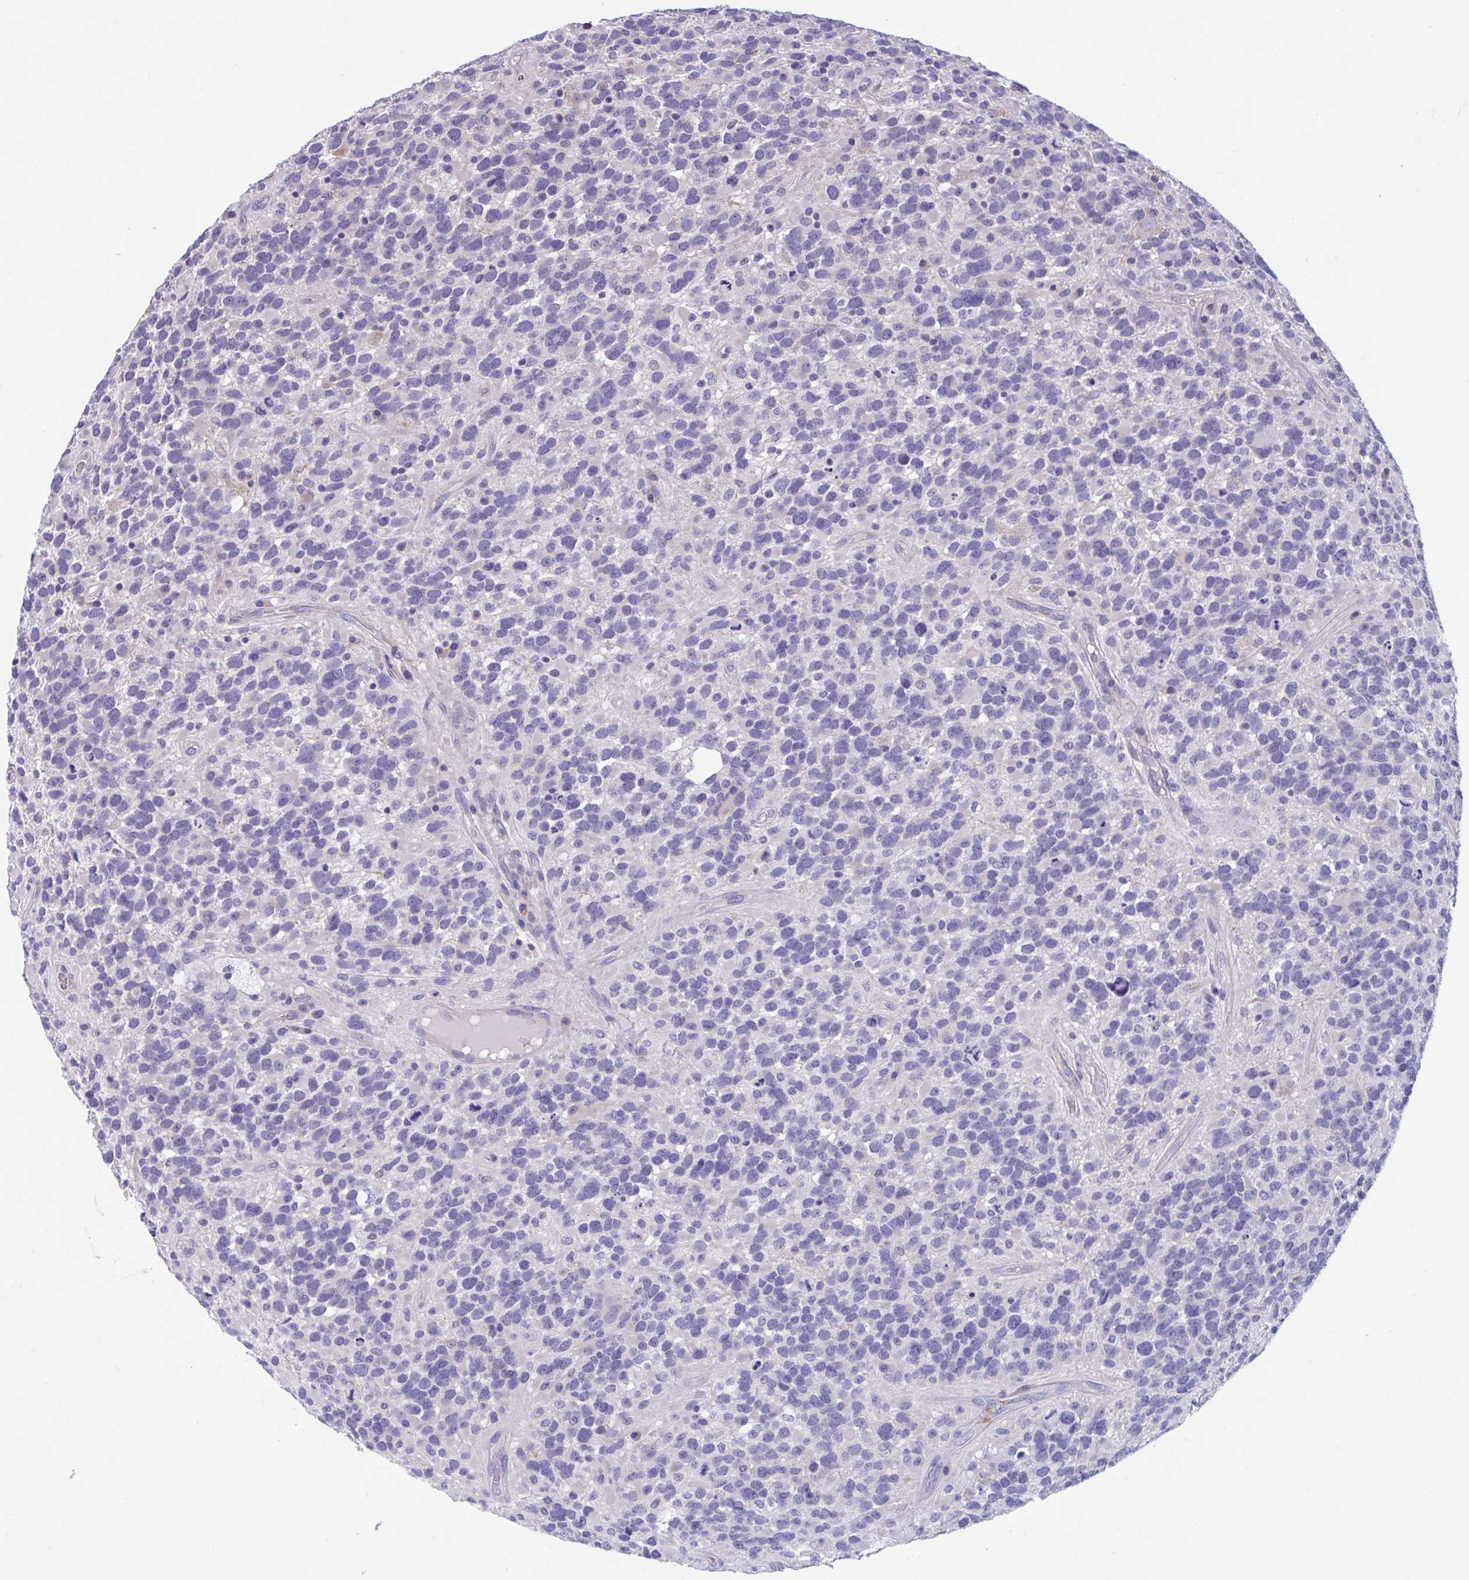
{"staining": {"intensity": "negative", "quantity": "none", "location": "none"}, "tissue": "glioma", "cell_type": "Tumor cells", "image_type": "cancer", "snomed": [{"axis": "morphology", "description": "Glioma, malignant, High grade"}, {"axis": "topography", "description": "Brain"}], "caption": "Glioma was stained to show a protein in brown. There is no significant positivity in tumor cells.", "gene": "TTC30B", "patient": {"sex": "female", "age": 40}}